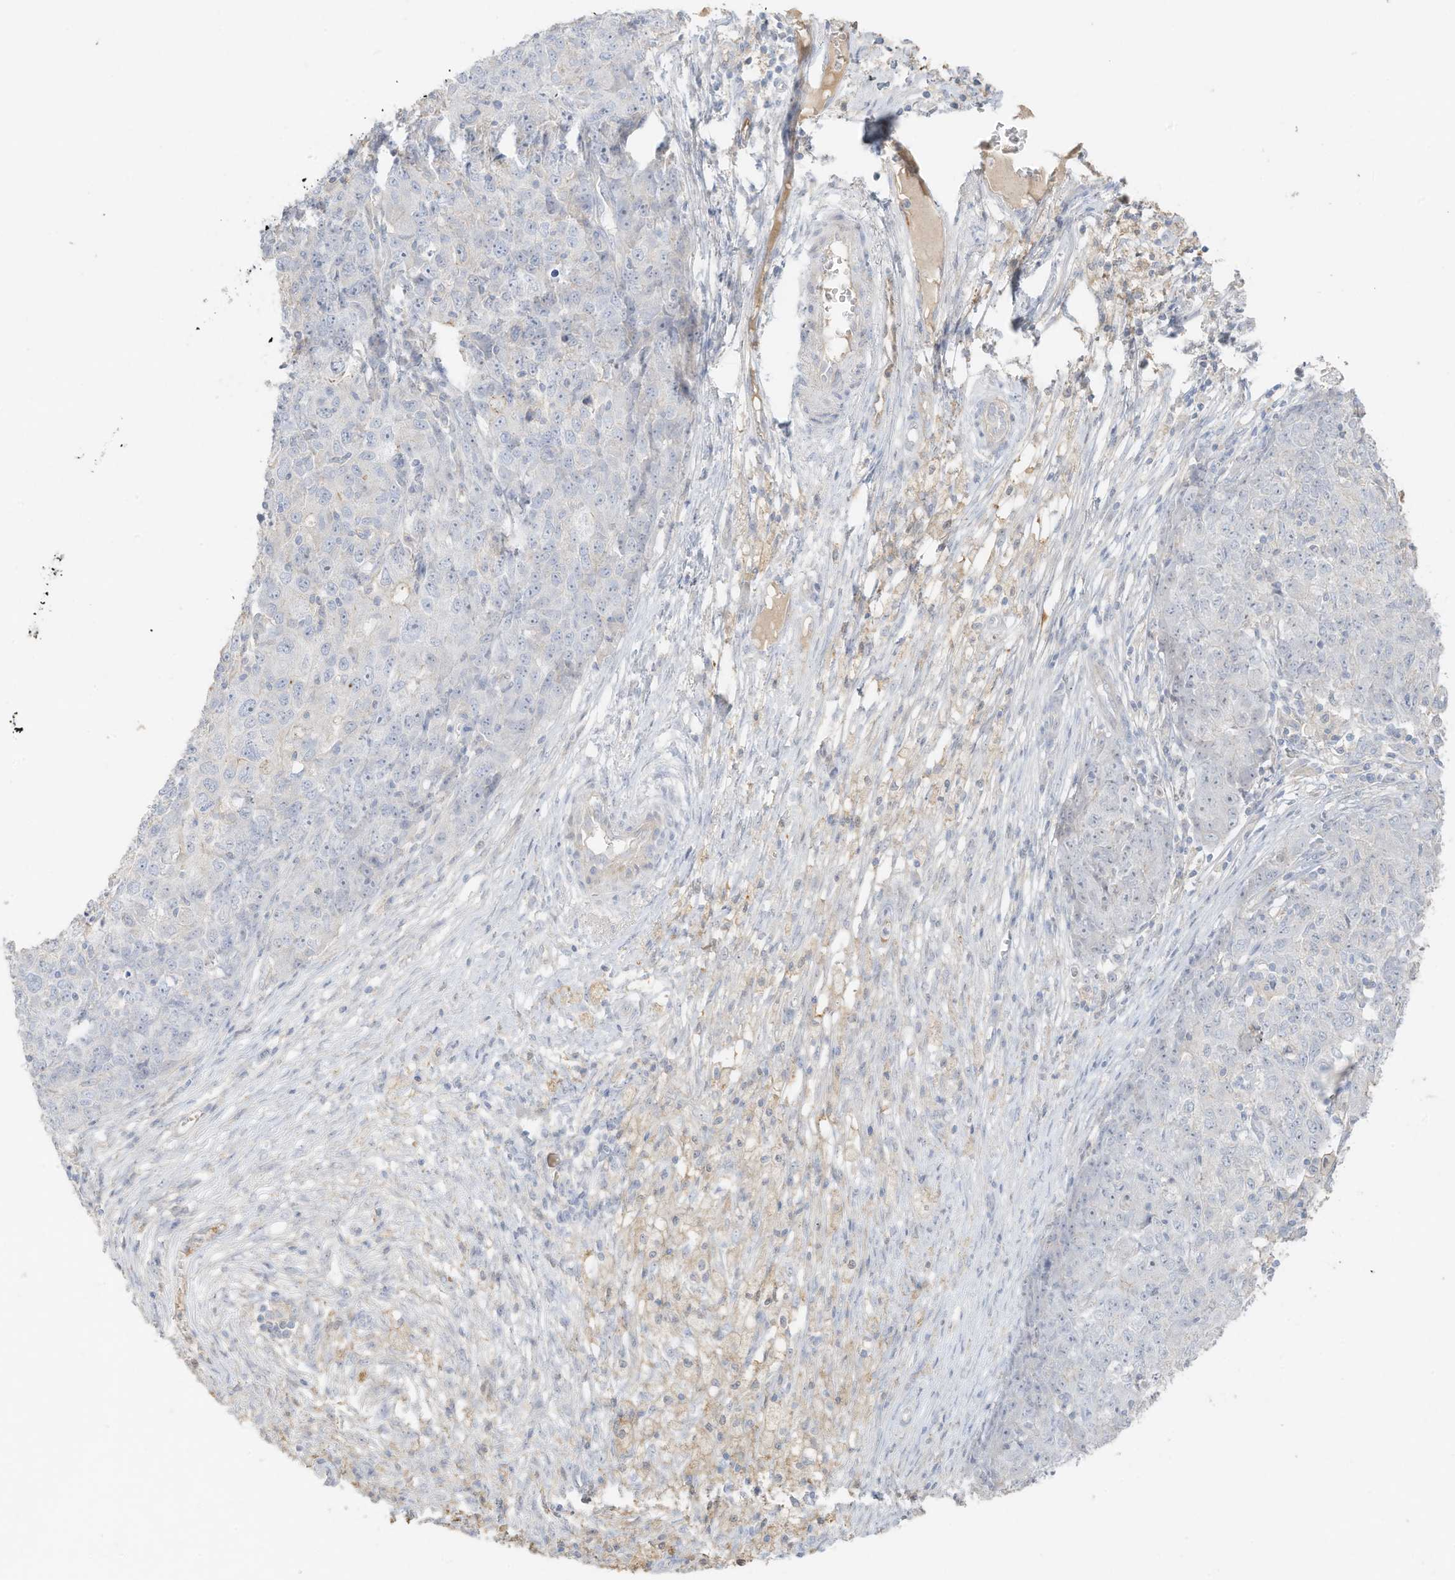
{"staining": {"intensity": "negative", "quantity": "none", "location": "none"}, "tissue": "ovarian cancer", "cell_type": "Tumor cells", "image_type": "cancer", "snomed": [{"axis": "morphology", "description": "Carcinoma, endometroid"}, {"axis": "topography", "description": "Ovary"}], "caption": "Tumor cells are negative for protein expression in human ovarian cancer. Brightfield microscopy of IHC stained with DAB (3,3'-diaminobenzidine) (brown) and hematoxylin (blue), captured at high magnification.", "gene": "ZBTB41", "patient": {"sex": "female", "age": 42}}